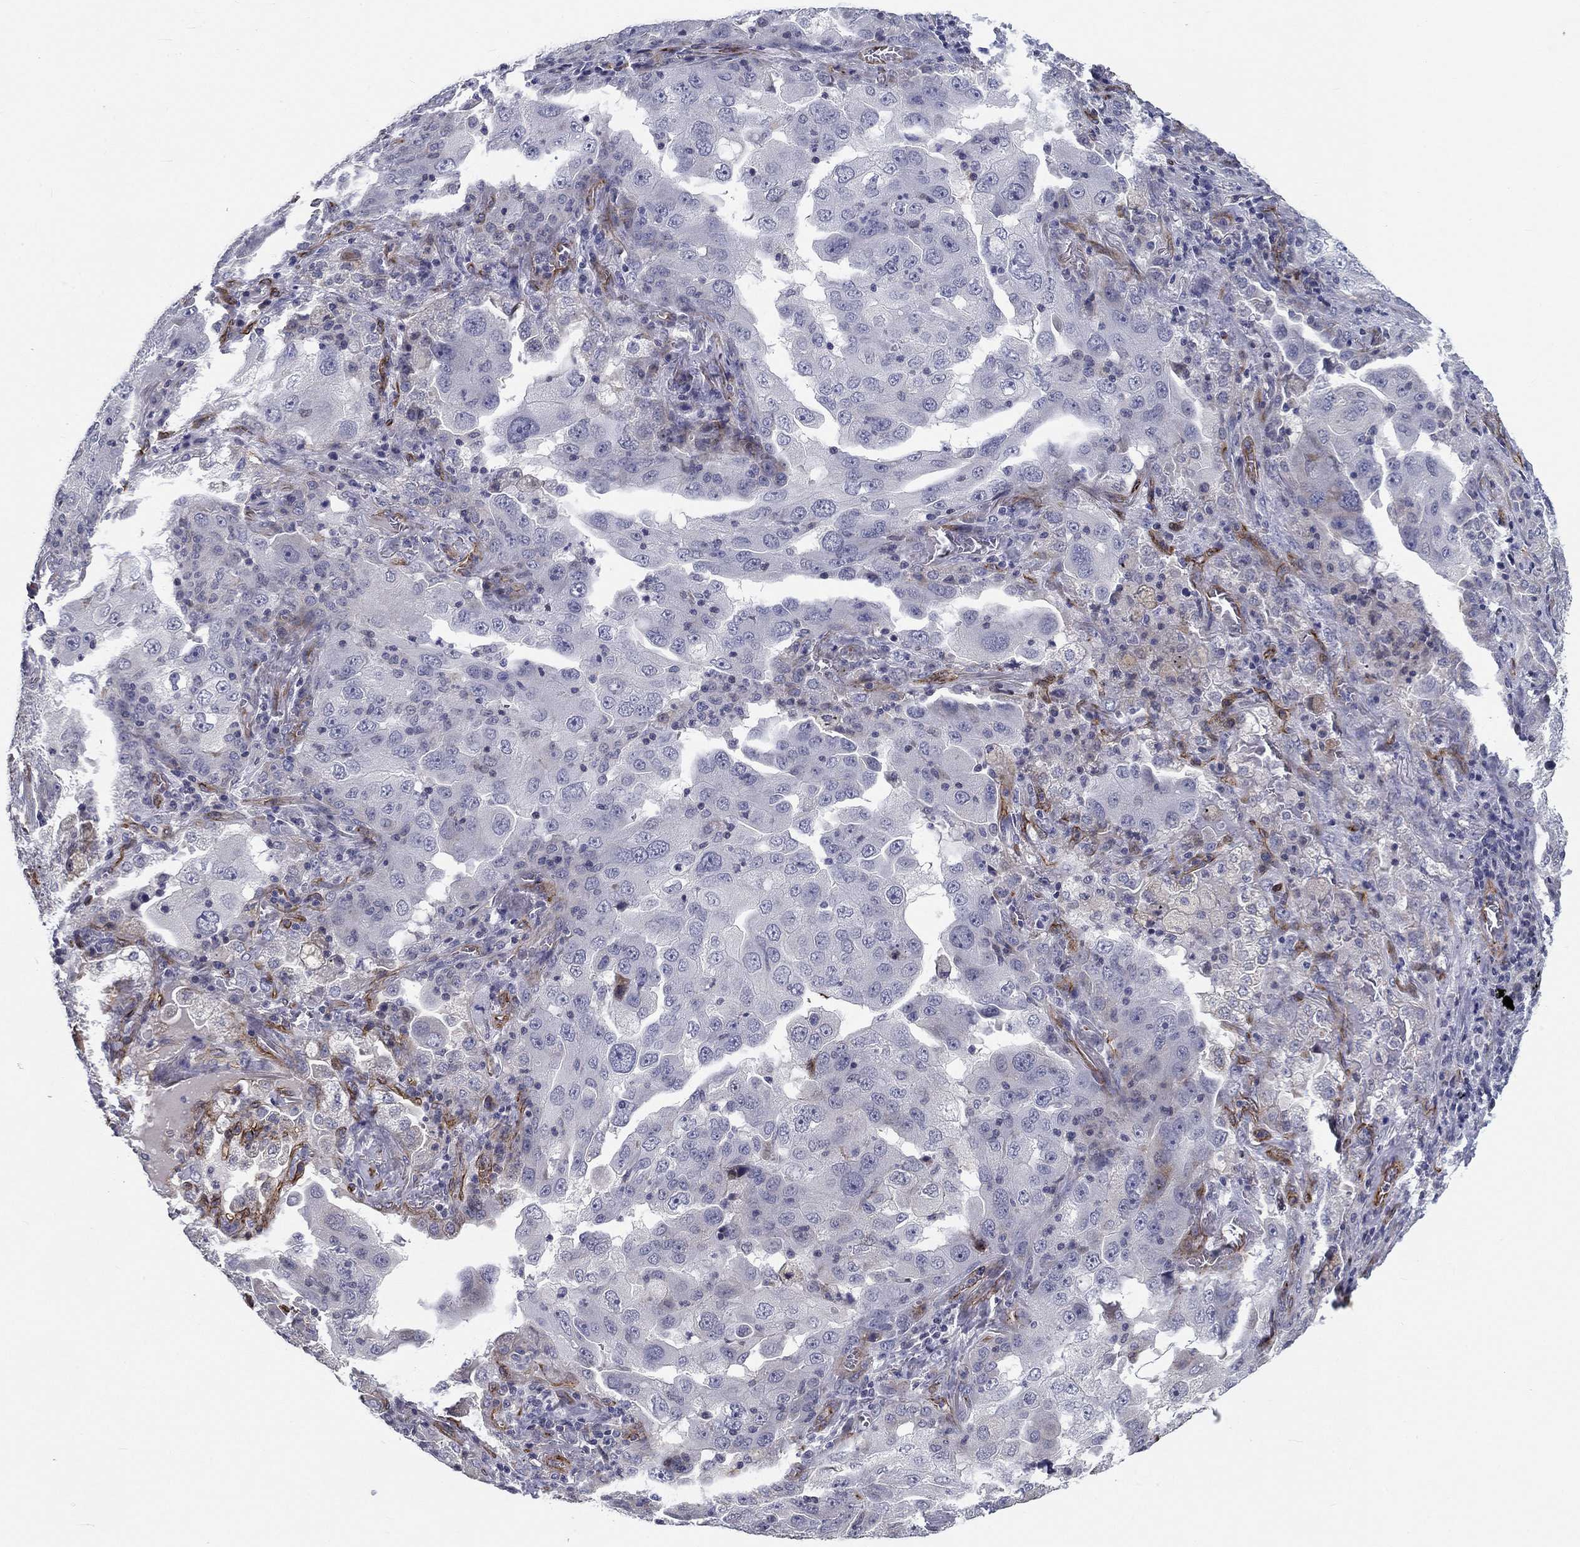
{"staining": {"intensity": "negative", "quantity": "none", "location": "none"}, "tissue": "lung cancer", "cell_type": "Tumor cells", "image_type": "cancer", "snomed": [{"axis": "morphology", "description": "Adenocarcinoma, NOS"}, {"axis": "topography", "description": "Lung"}], "caption": "A photomicrograph of adenocarcinoma (lung) stained for a protein demonstrates no brown staining in tumor cells.", "gene": "SYNC", "patient": {"sex": "female", "age": 61}}